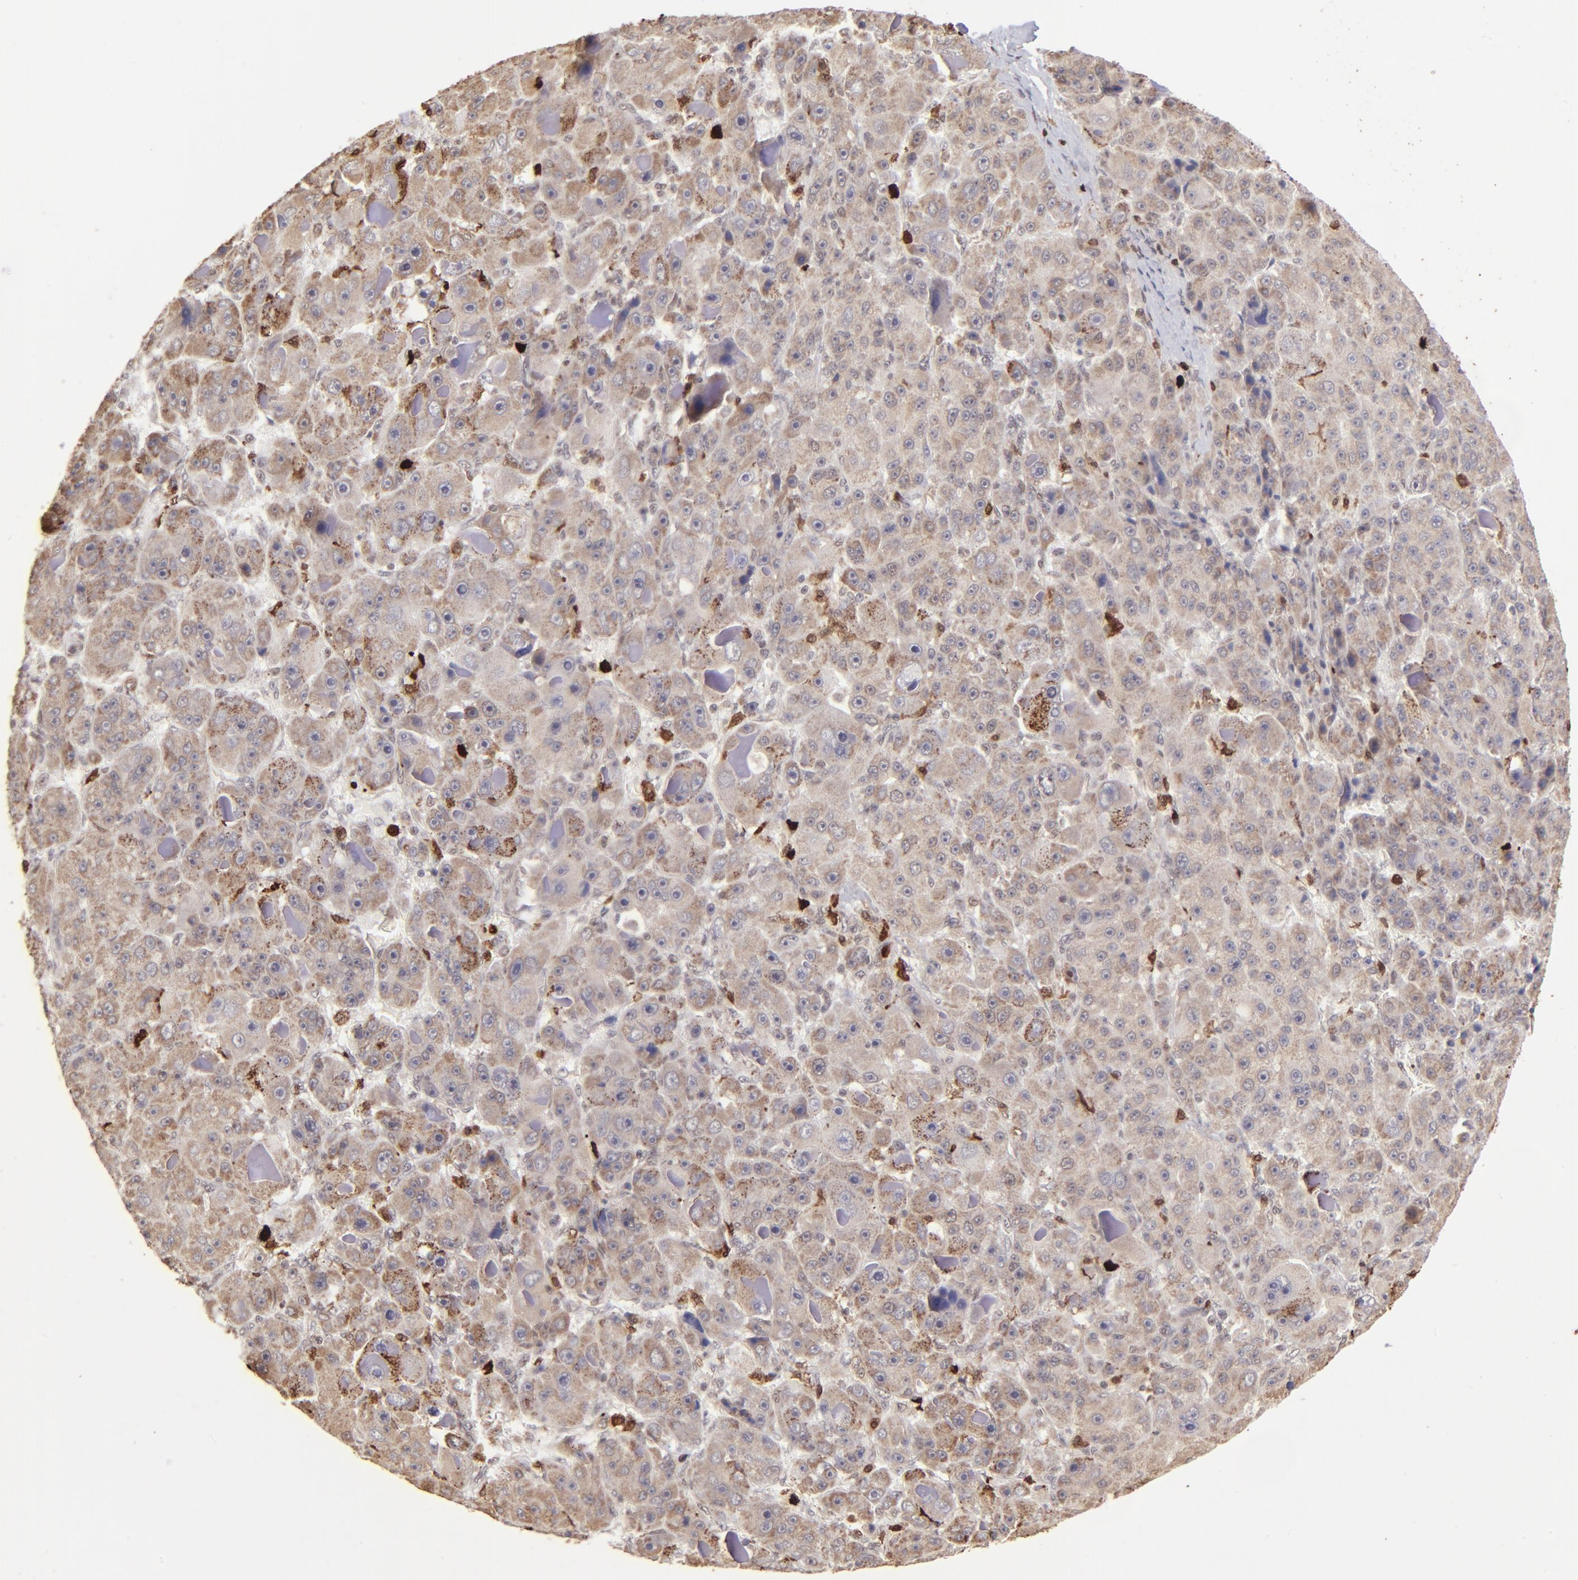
{"staining": {"intensity": "weak", "quantity": ">75%", "location": "cytoplasmic/membranous"}, "tissue": "liver cancer", "cell_type": "Tumor cells", "image_type": "cancer", "snomed": [{"axis": "morphology", "description": "Carcinoma, Hepatocellular, NOS"}, {"axis": "topography", "description": "Liver"}], "caption": "A brown stain labels weak cytoplasmic/membranous staining of a protein in human liver hepatocellular carcinoma tumor cells.", "gene": "ZFX", "patient": {"sex": "male", "age": 76}}